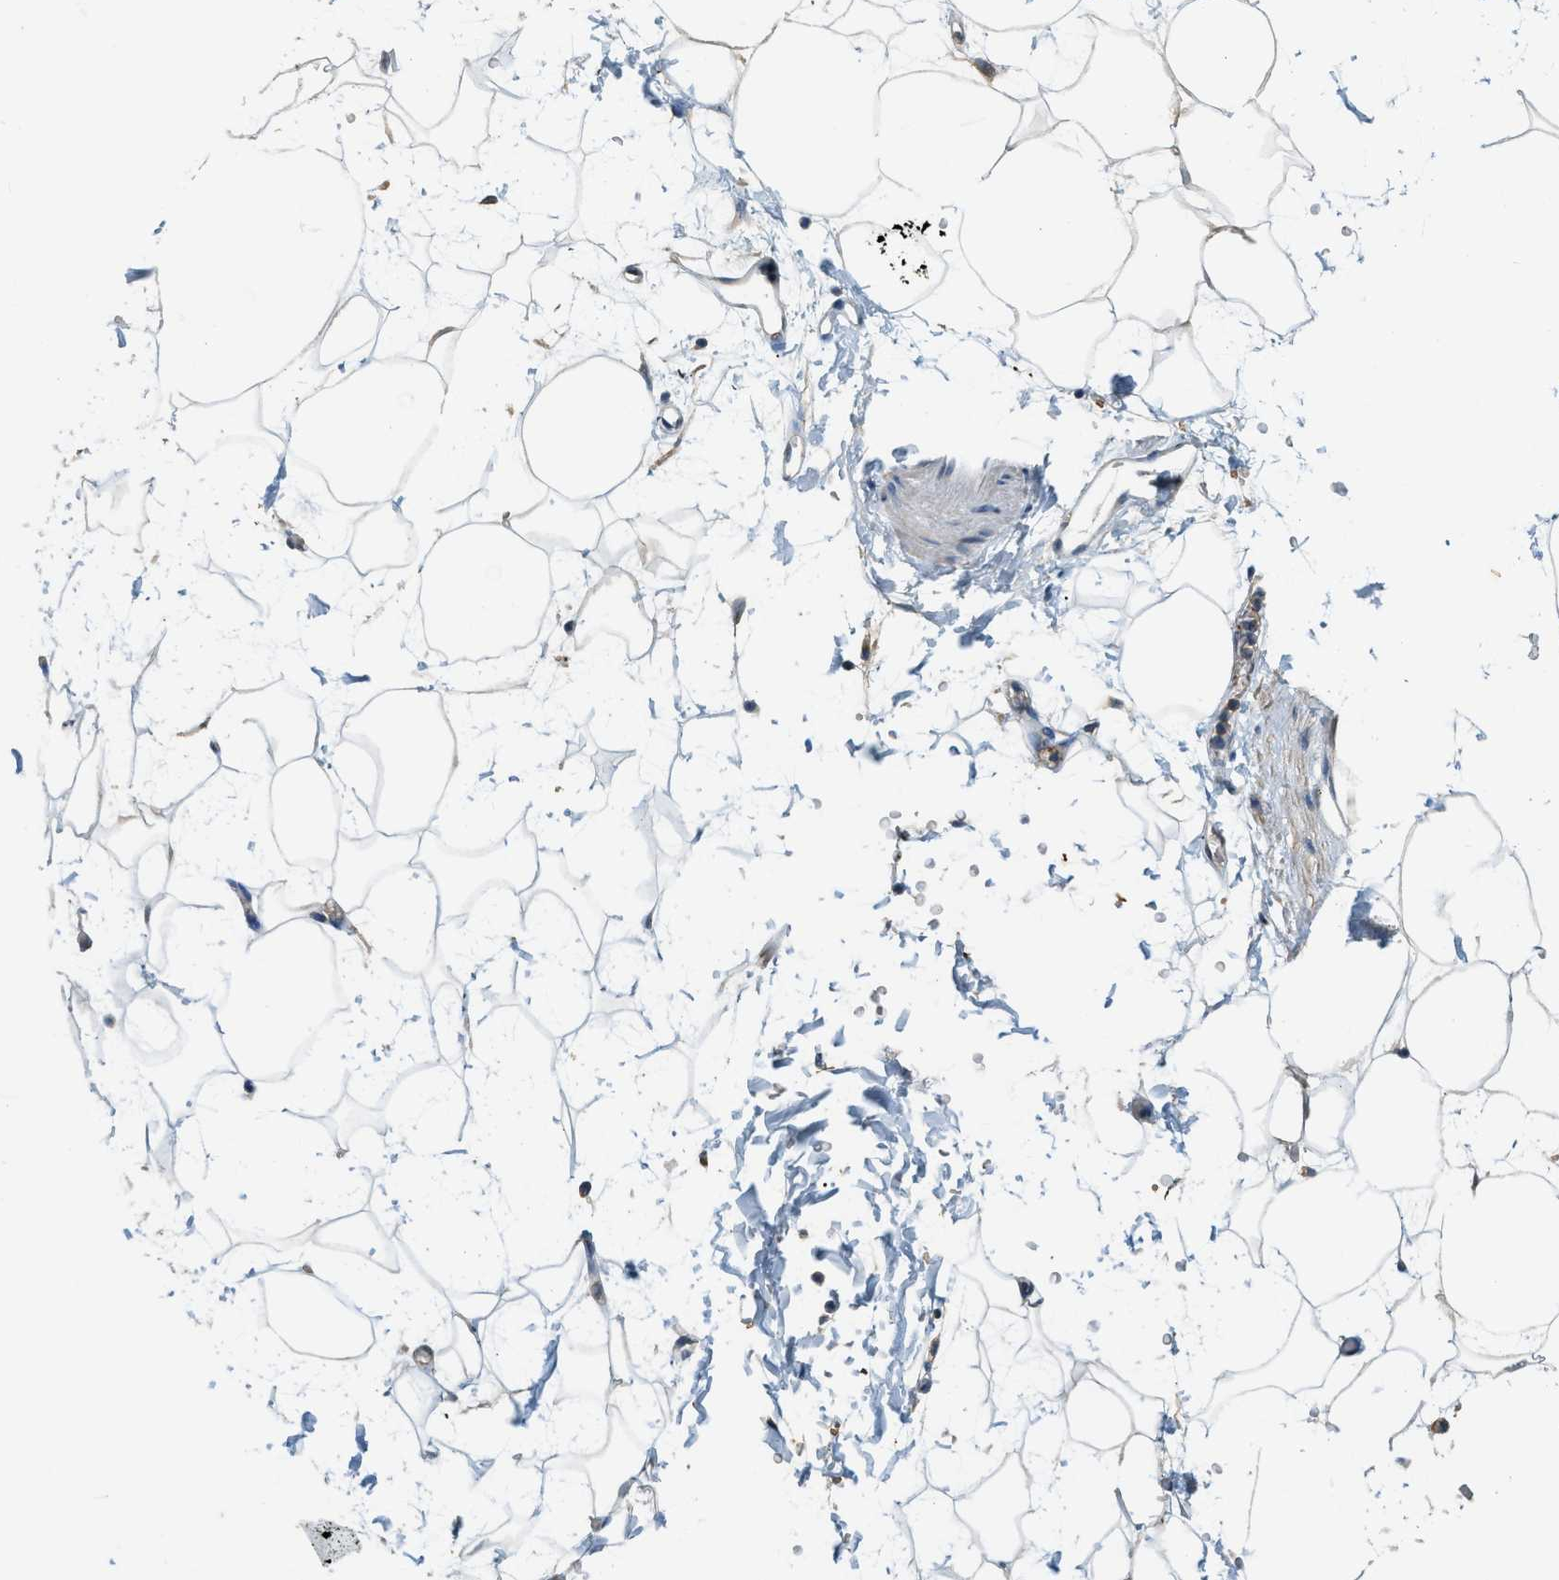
{"staining": {"intensity": "negative", "quantity": "none", "location": "none"}, "tissue": "adipose tissue", "cell_type": "Adipocytes", "image_type": "normal", "snomed": [{"axis": "morphology", "description": "Normal tissue, NOS"}, {"axis": "topography", "description": "Soft tissue"}], "caption": "Immunohistochemistry image of unremarkable adipose tissue: adipose tissue stained with DAB (3,3'-diaminobenzidine) exhibits no significant protein expression in adipocytes. (DAB (3,3'-diaminobenzidine) IHC with hematoxylin counter stain).", "gene": "CFLAR", "patient": {"sex": "male", "age": 72}}